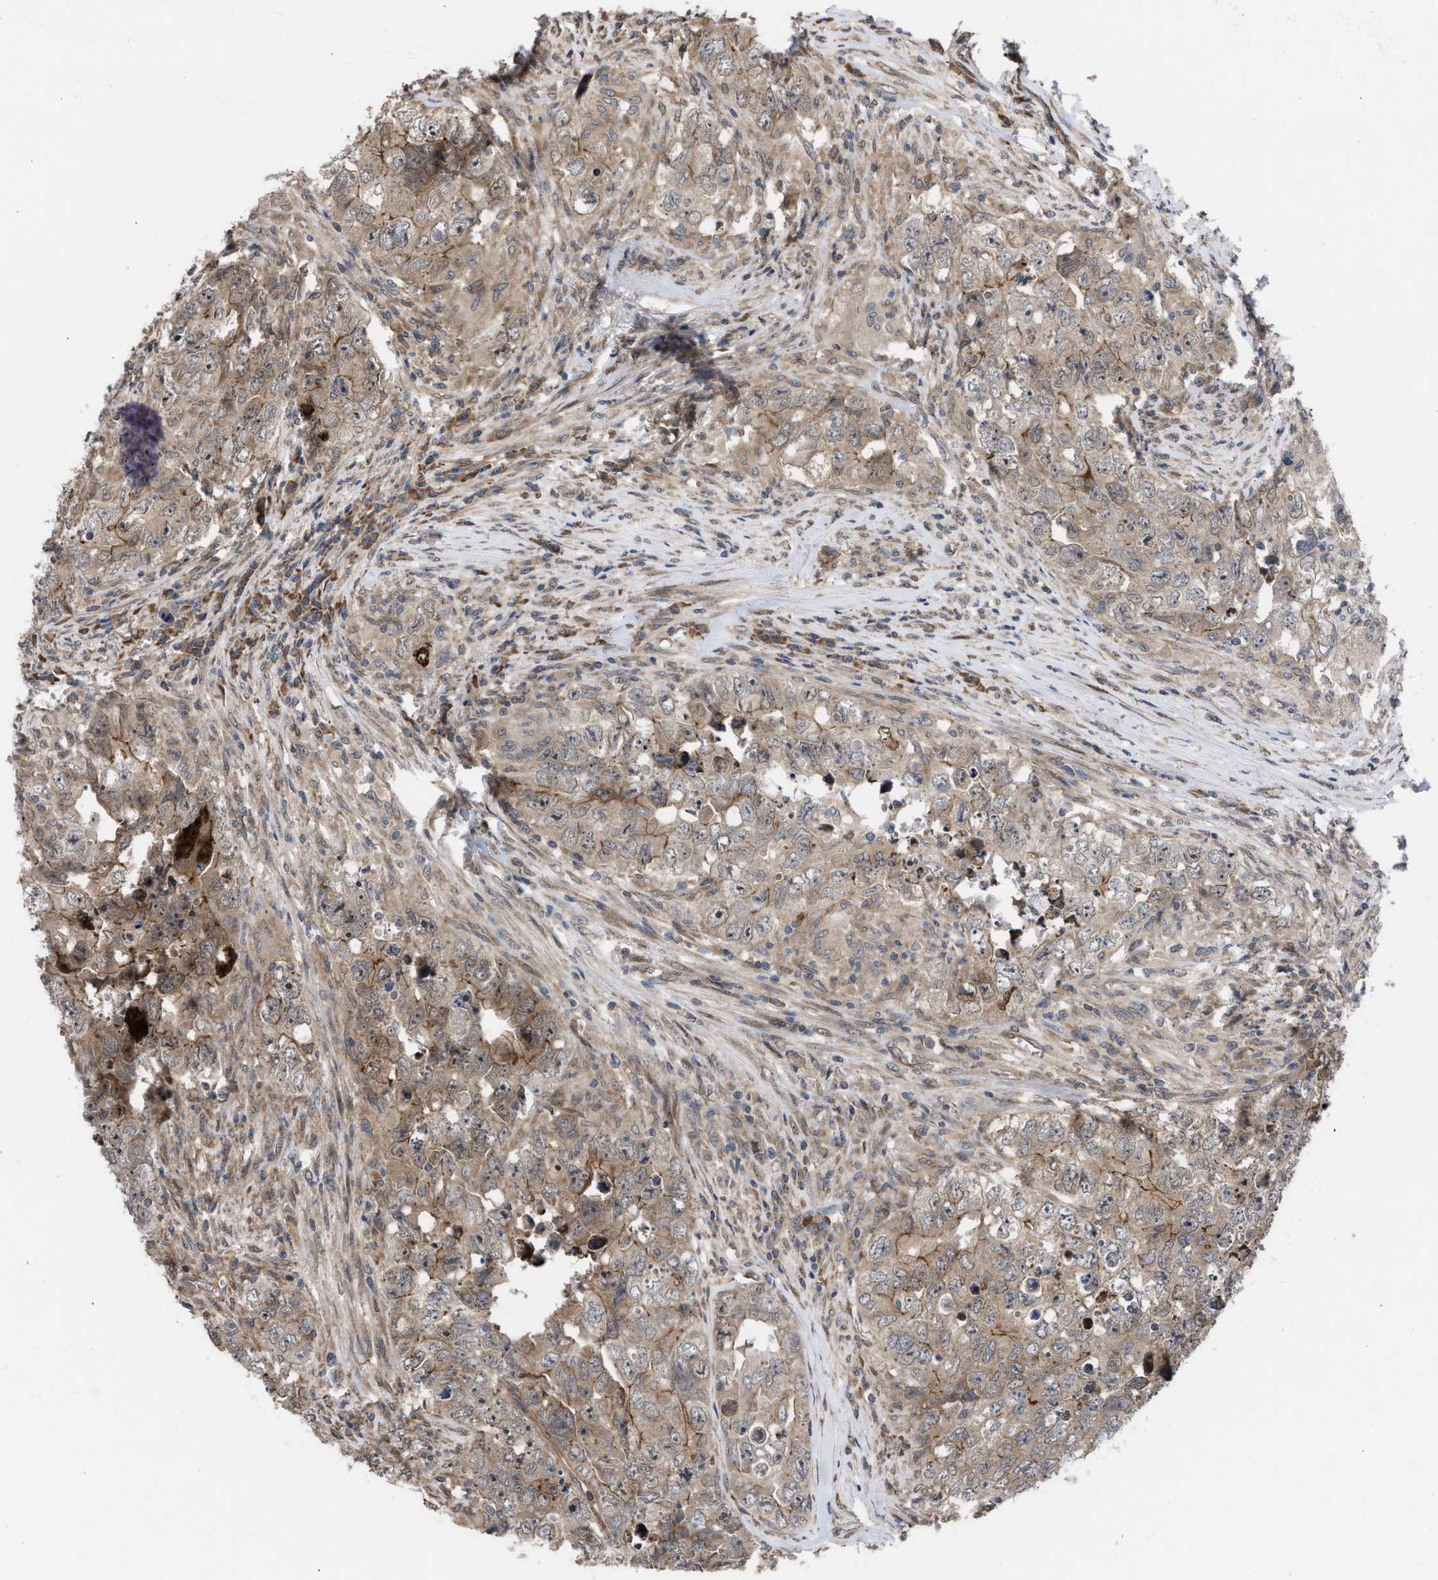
{"staining": {"intensity": "weak", "quantity": ">75%", "location": "cytoplasmic/membranous"}, "tissue": "testis cancer", "cell_type": "Tumor cells", "image_type": "cancer", "snomed": [{"axis": "morphology", "description": "Seminoma, NOS"}, {"axis": "morphology", "description": "Carcinoma, Embryonal, NOS"}, {"axis": "topography", "description": "Testis"}], "caption": "The histopathology image displays staining of testis embryonal carcinoma, revealing weak cytoplasmic/membranous protein staining (brown color) within tumor cells. The staining is performed using DAB (3,3'-diaminobenzidine) brown chromogen to label protein expression. The nuclei are counter-stained blue using hematoxylin.", "gene": "TP53BP2", "patient": {"sex": "male", "age": 43}}